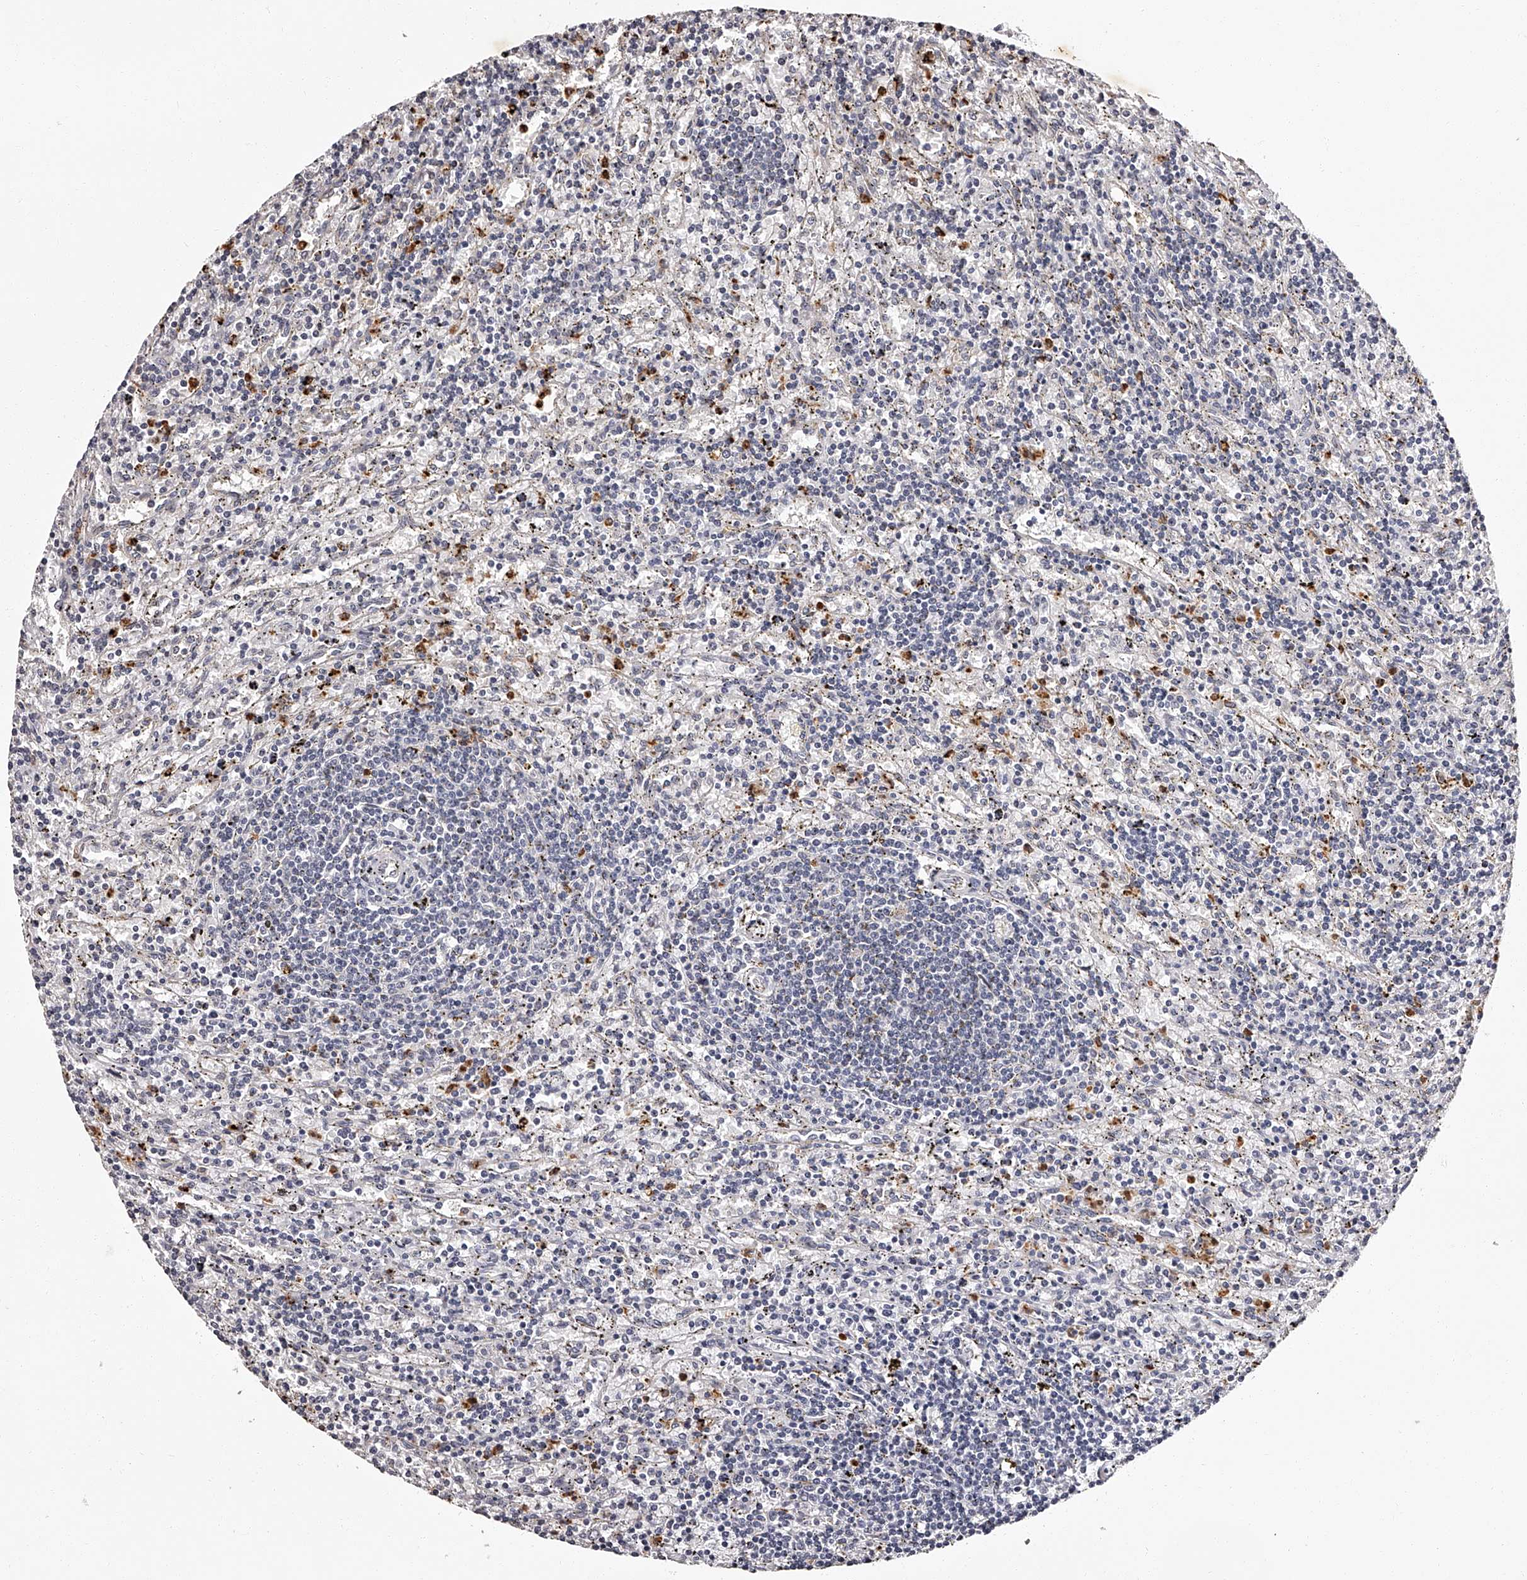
{"staining": {"intensity": "negative", "quantity": "none", "location": "none"}, "tissue": "lymphoma", "cell_type": "Tumor cells", "image_type": "cancer", "snomed": [{"axis": "morphology", "description": "Malignant lymphoma, non-Hodgkin's type, Low grade"}, {"axis": "topography", "description": "Spleen"}], "caption": "An immunohistochemistry image of malignant lymphoma, non-Hodgkin's type (low-grade) is shown. There is no staining in tumor cells of malignant lymphoma, non-Hodgkin's type (low-grade).", "gene": "RSC1A1", "patient": {"sex": "male", "age": 76}}